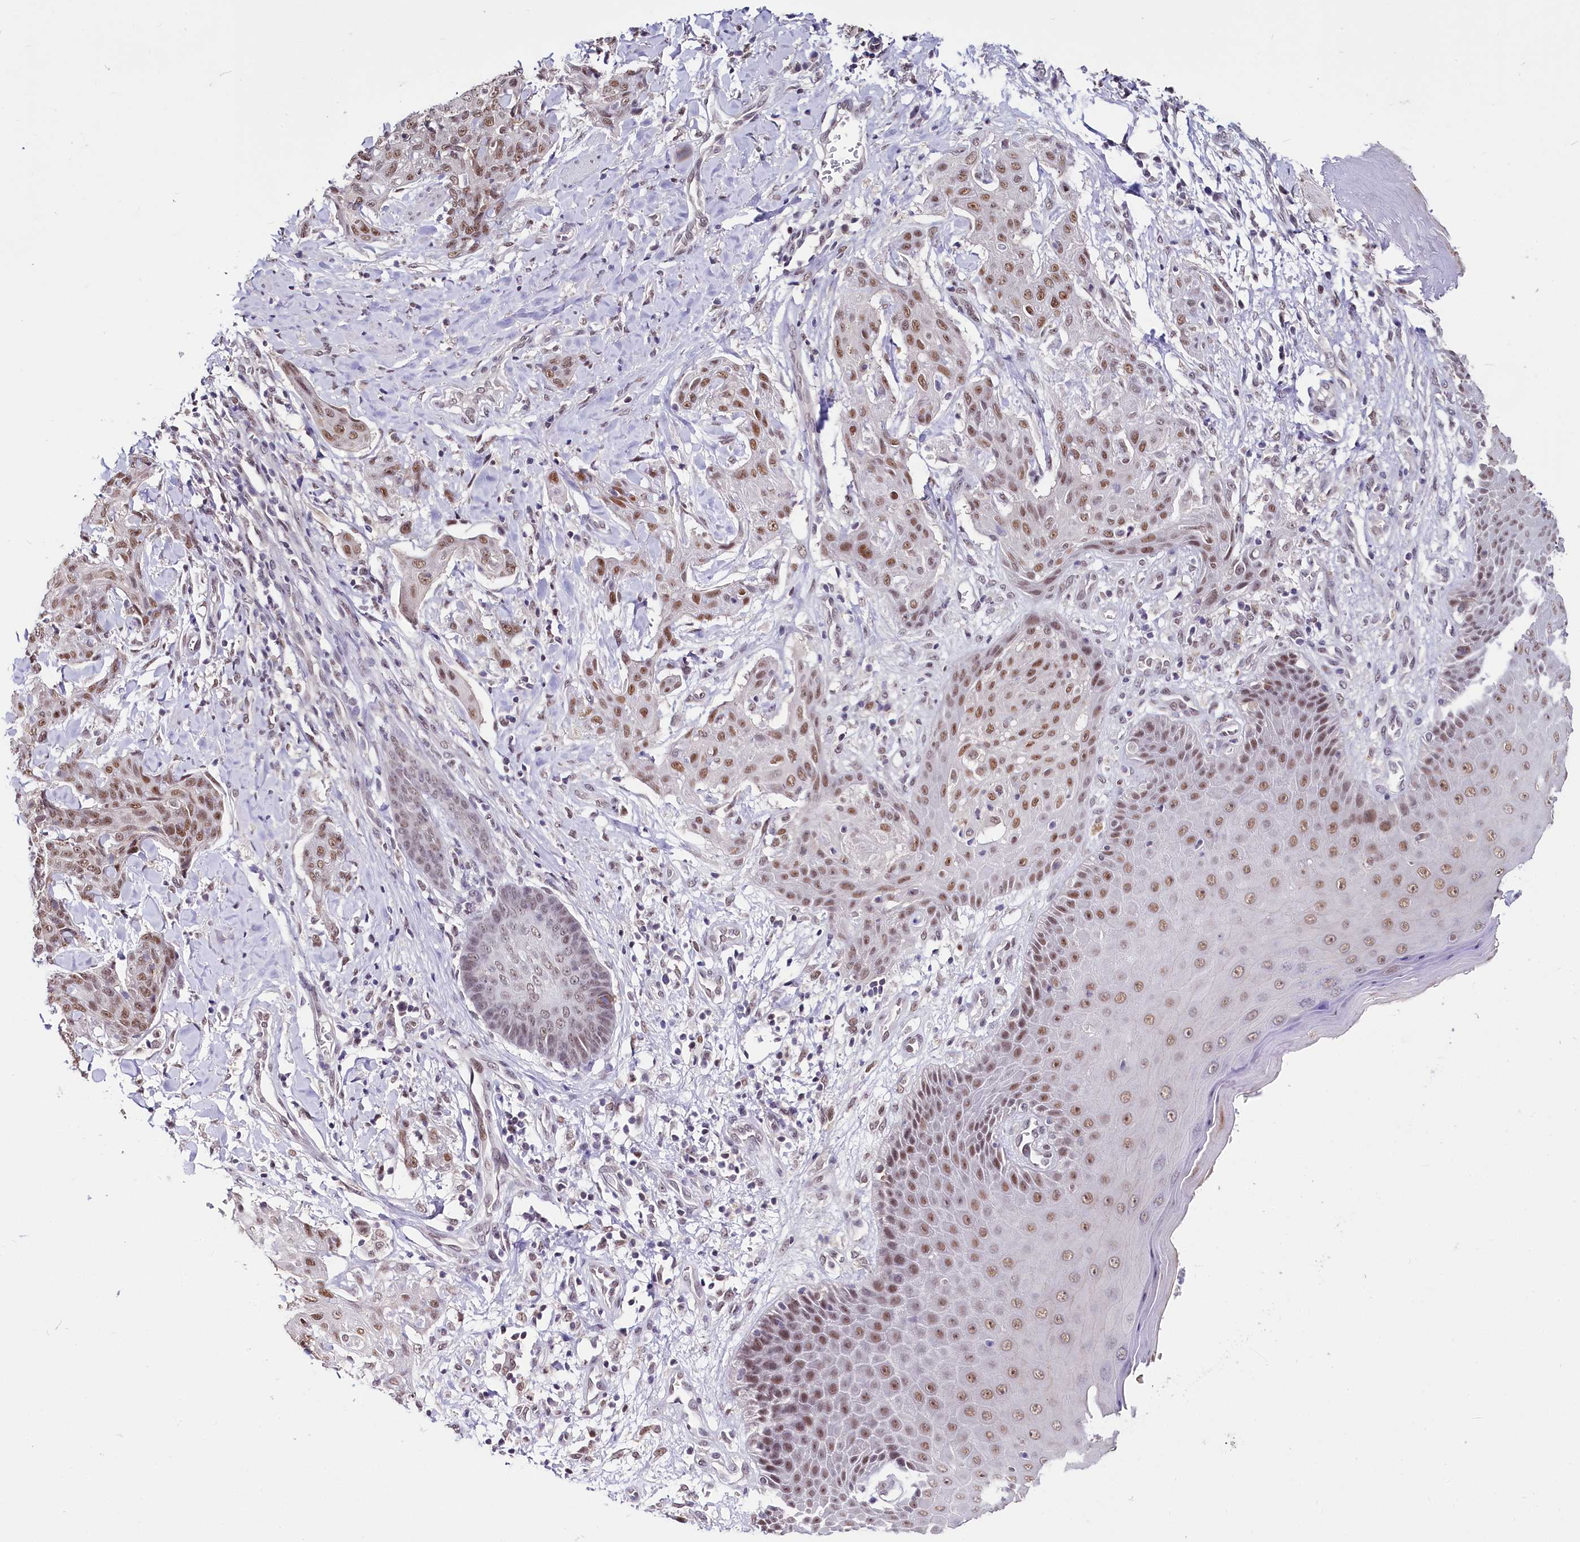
{"staining": {"intensity": "moderate", "quantity": ">75%", "location": "nuclear"}, "tissue": "skin cancer", "cell_type": "Tumor cells", "image_type": "cancer", "snomed": [{"axis": "morphology", "description": "Squamous cell carcinoma, NOS"}, {"axis": "topography", "description": "Skin"}, {"axis": "topography", "description": "Vulva"}], "caption": "The immunohistochemical stain labels moderate nuclear expression in tumor cells of skin cancer (squamous cell carcinoma) tissue.", "gene": "SCAF11", "patient": {"sex": "female", "age": 85}}